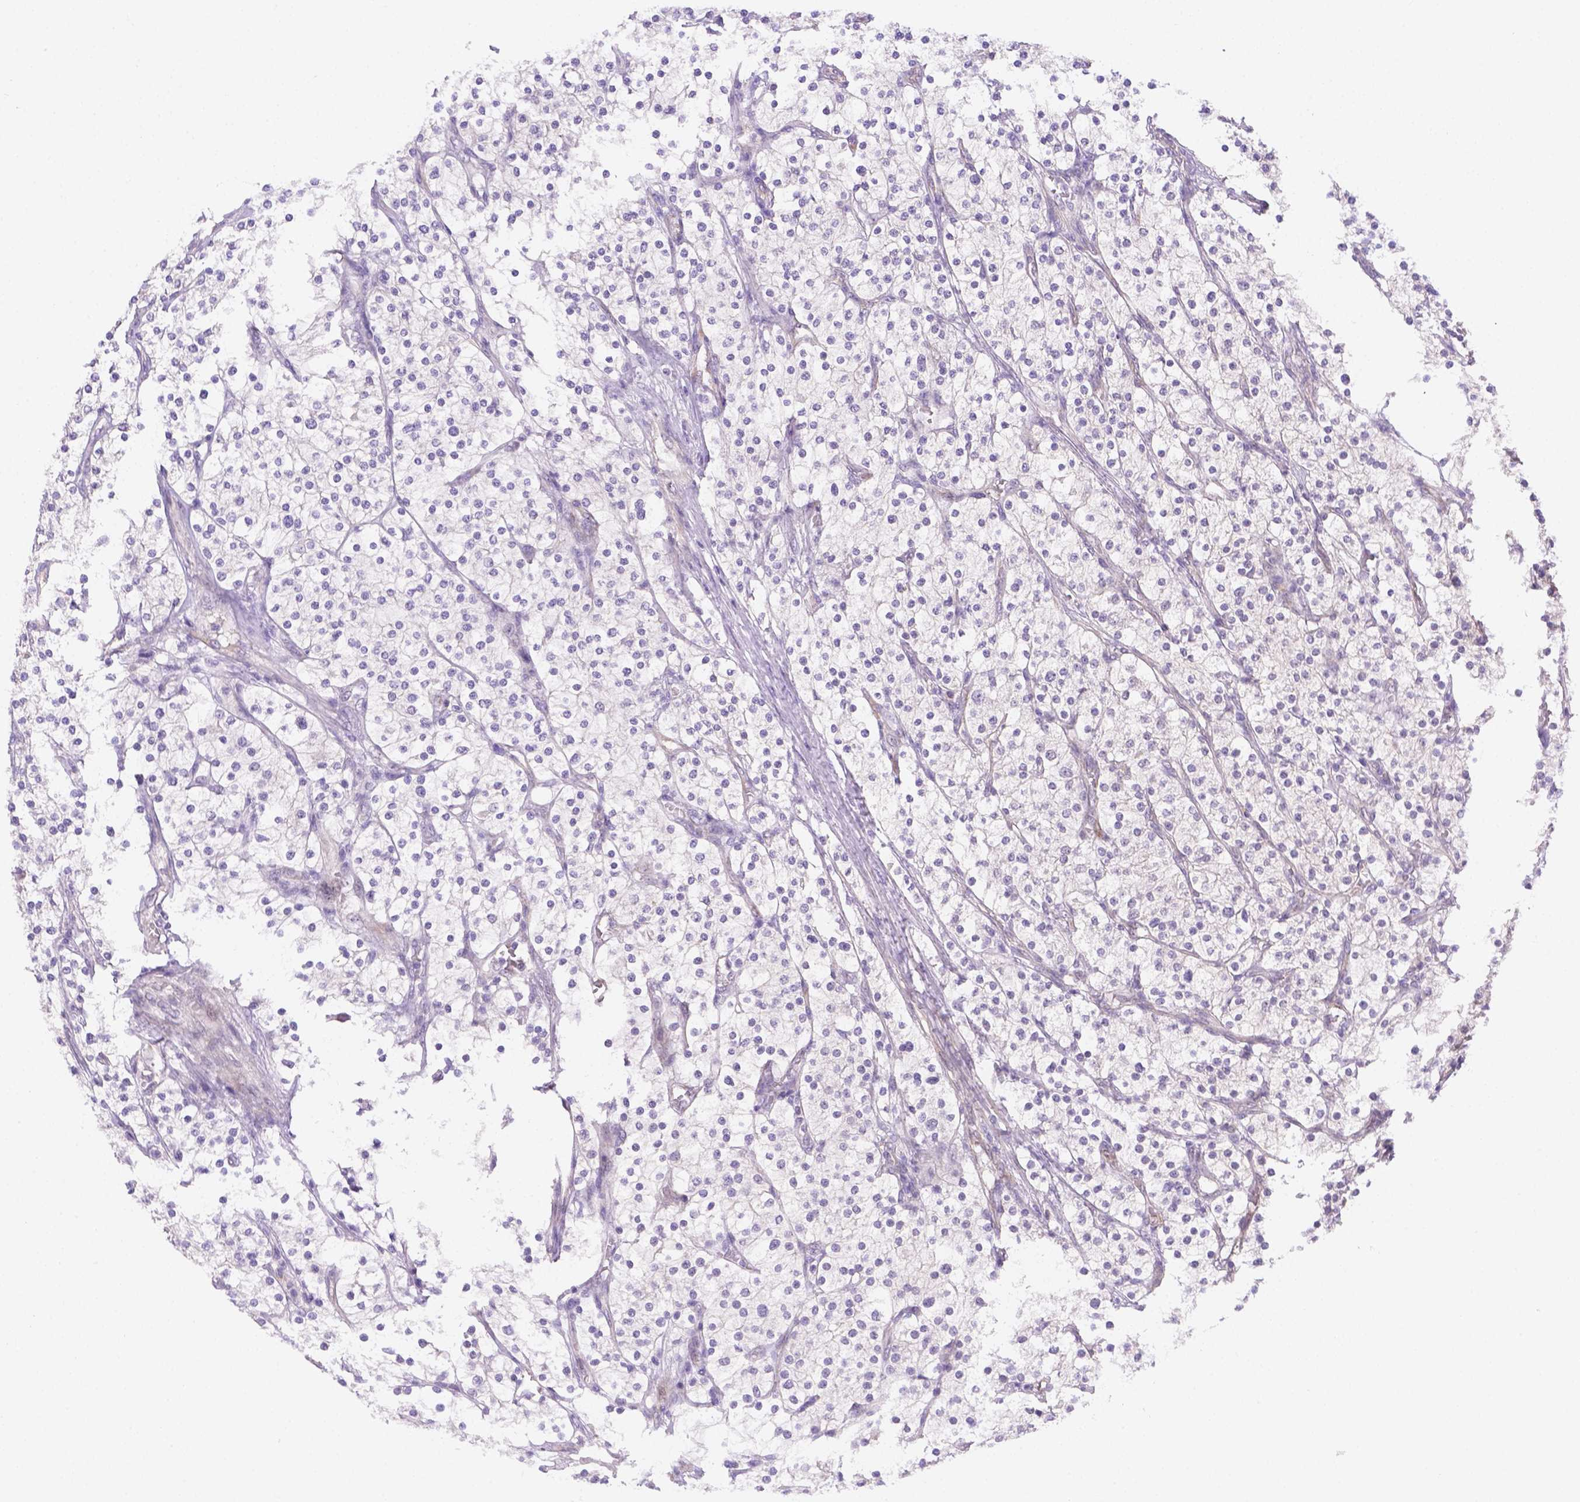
{"staining": {"intensity": "negative", "quantity": "none", "location": "none"}, "tissue": "renal cancer", "cell_type": "Tumor cells", "image_type": "cancer", "snomed": [{"axis": "morphology", "description": "Adenocarcinoma, NOS"}, {"axis": "topography", "description": "Kidney"}], "caption": "An IHC histopathology image of renal adenocarcinoma is shown. There is no staining in tumor cells of renal adenocarcinoma.", "gene": "NXPE2", "patient": {"sex": "male", "age": 80}}